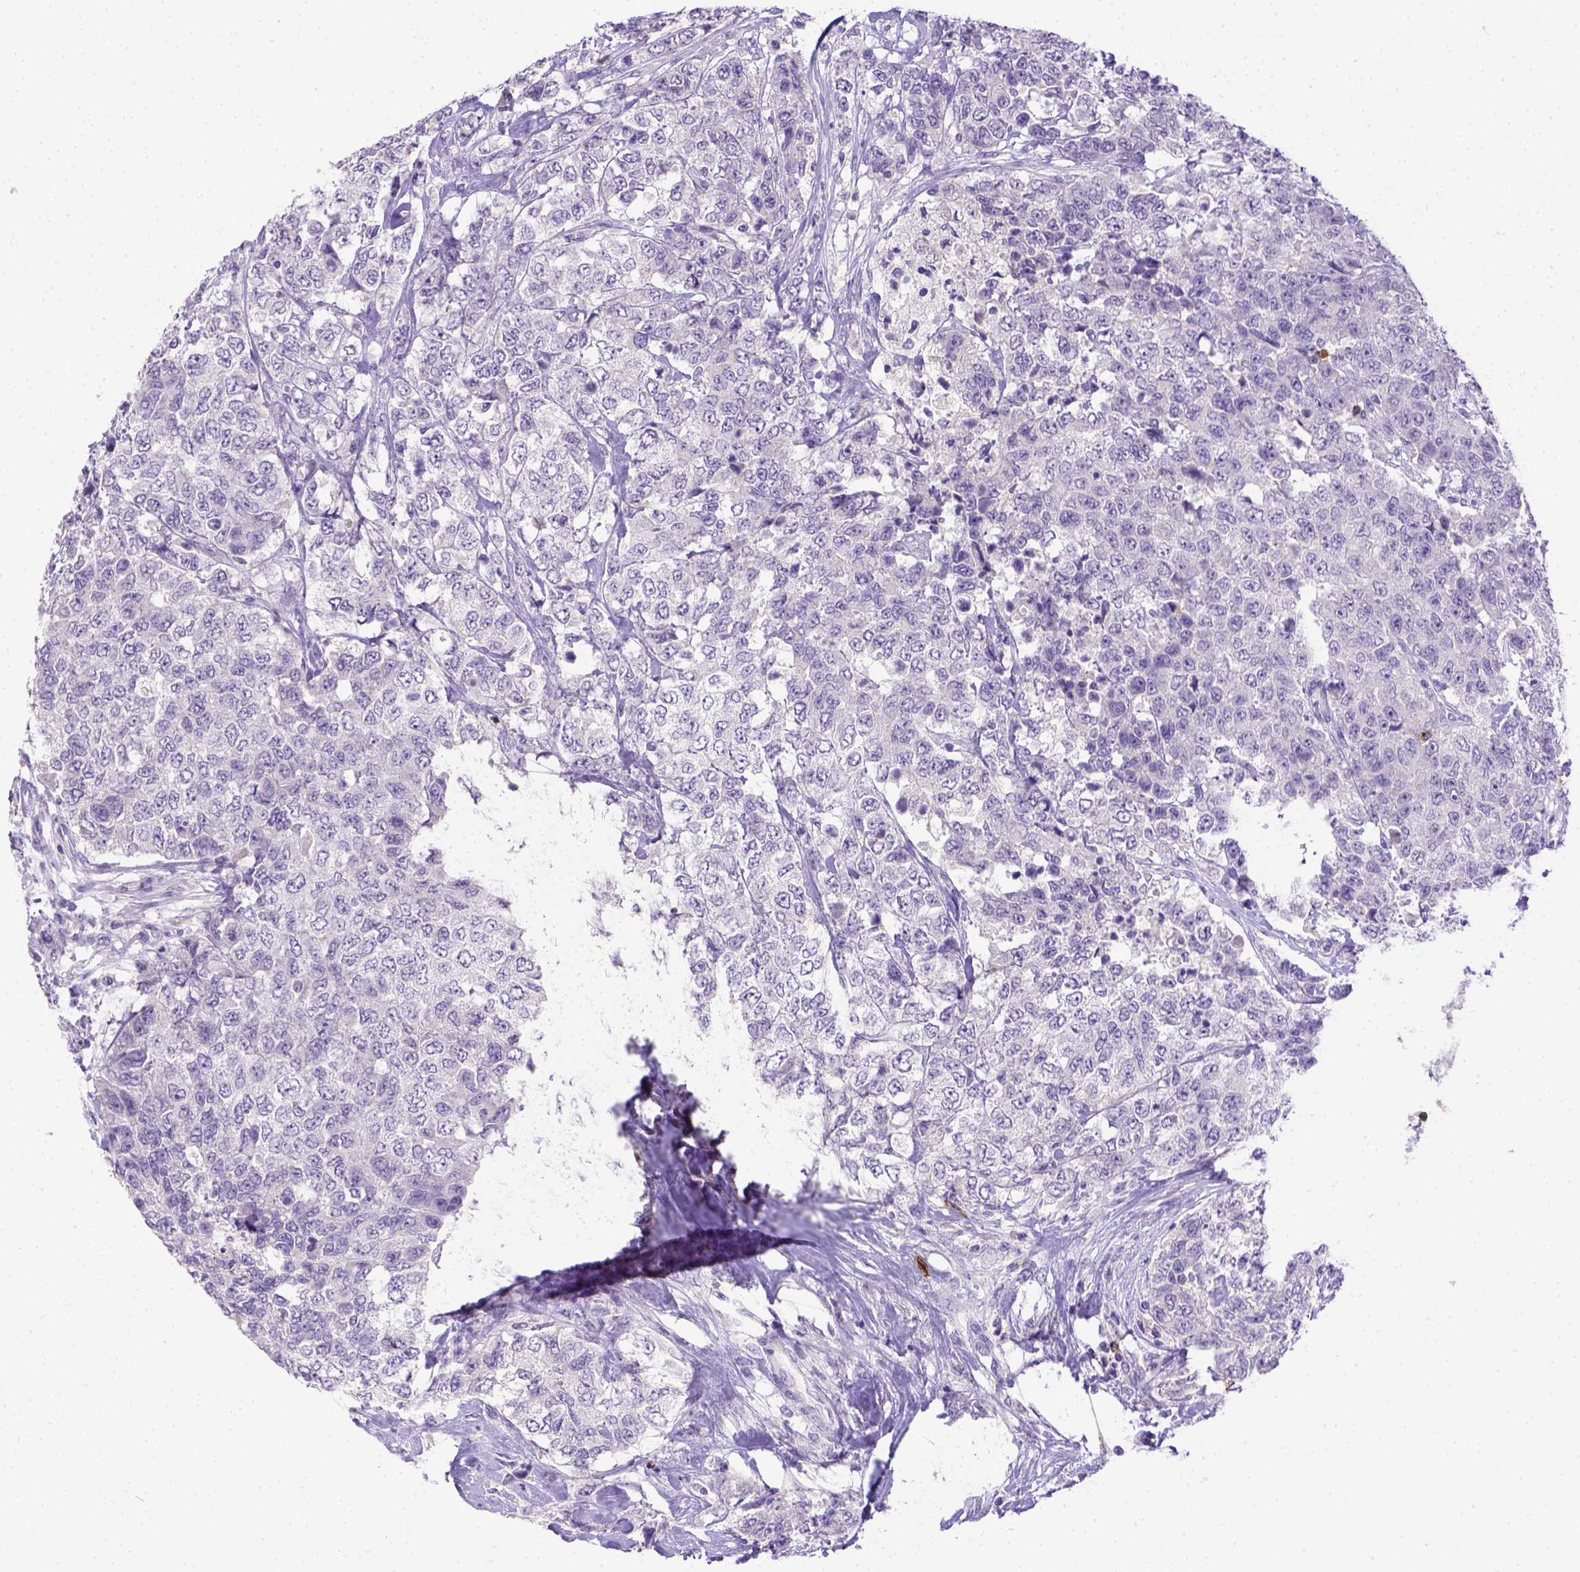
{"staining": {"intensity": "negative", "quantity": "none", "location": "none"}, "tissue": "urothelial cancer", "cell_type": "Tumor cells", "image_type": "cancer", "snomed": [{"axis": "morphology", "description": "Urothelial carcinoma, High grade"}, {"axis": "topography", "description": "Urinary bladder"}], "caption": "High power microscopy photomicrograph of an immunohistochemistry micrograph of urothelial cancer, revealing no significant positivity in tumor cells.", "gene": "B3GAT1", "patient": {"sex": "female", "age": 78}}